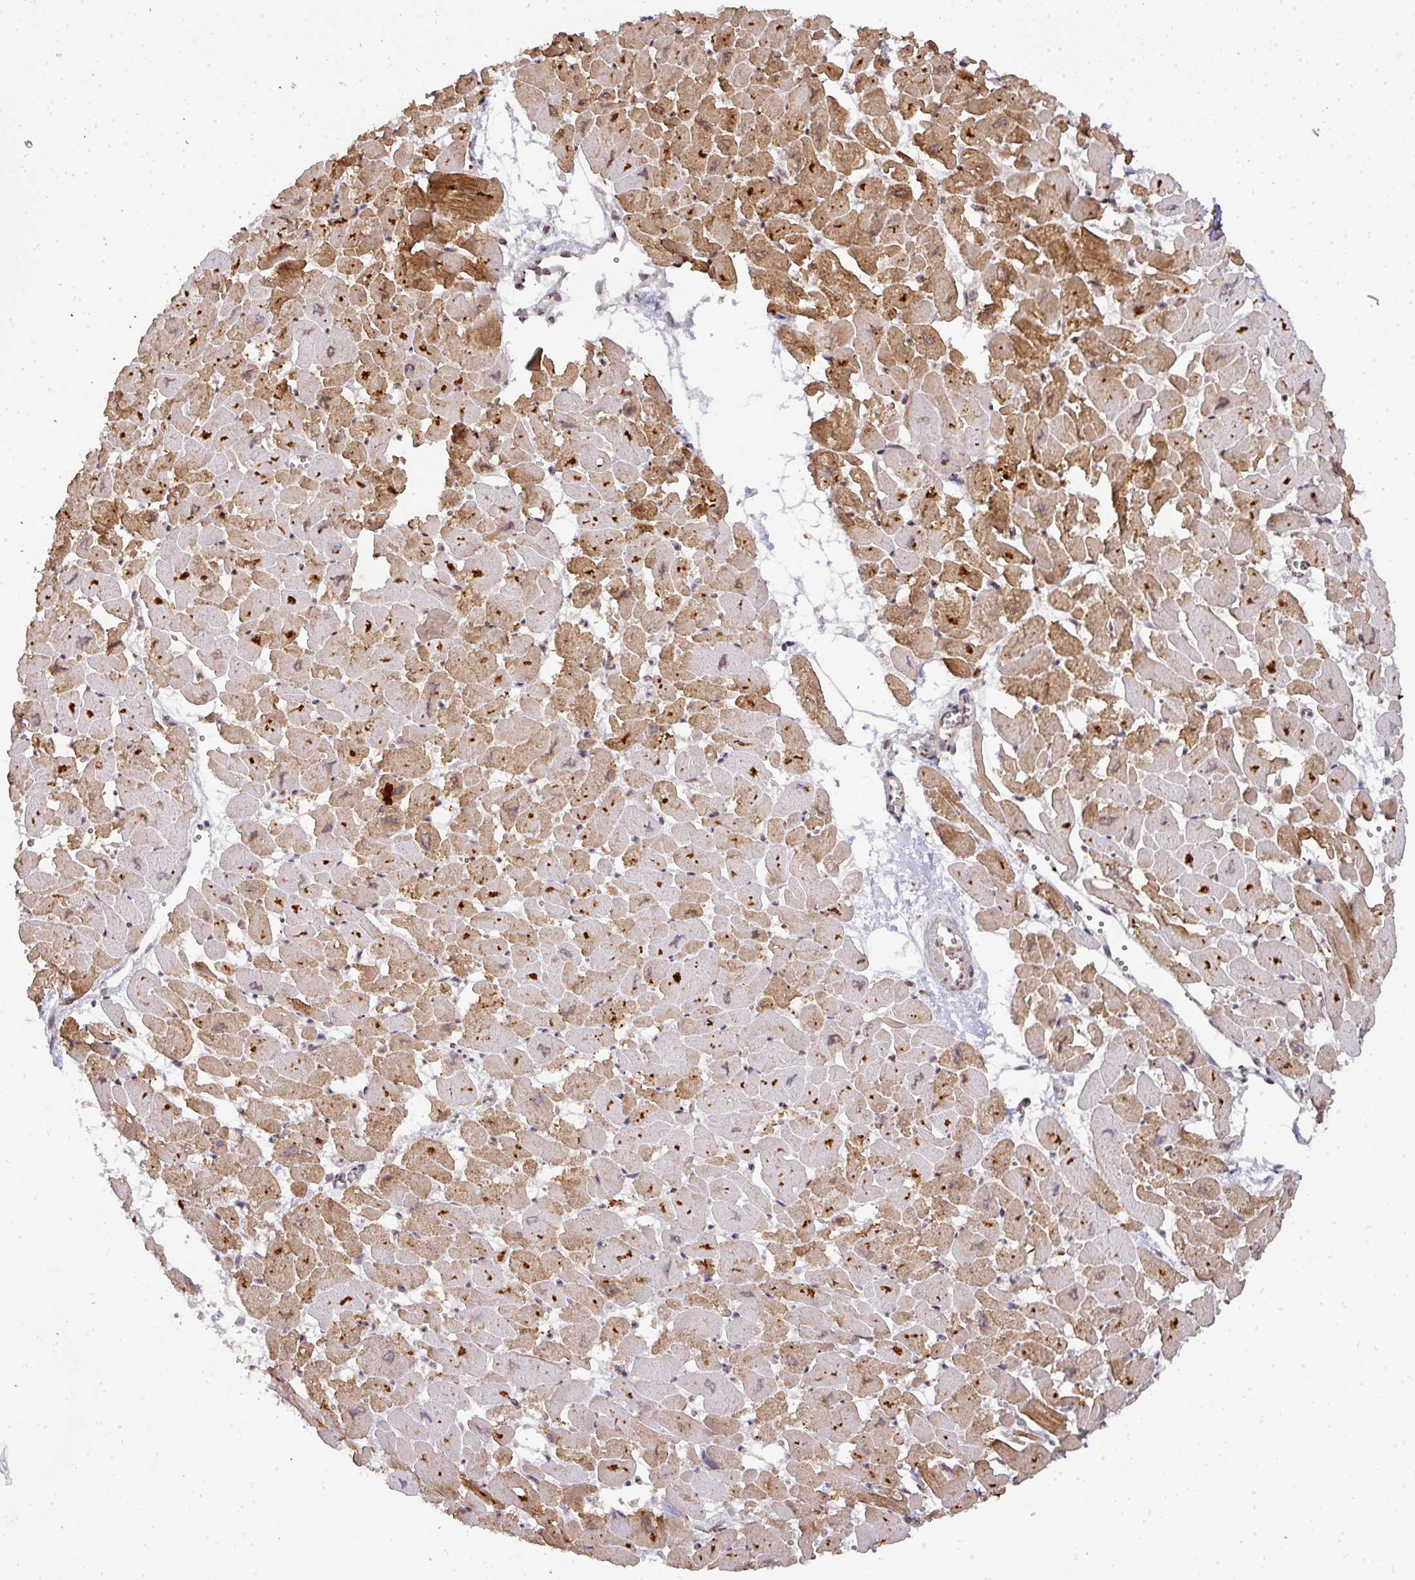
{"staining": {"intensity": "strong", "quantity": "25%-75%", "location": "cytoplasmic/membranous"}, "tissue": "heart muscle", "cell_type": "Cardiomyocytes", "image_type": "normal", "snomed": [{"axis": "morphology", "description": "Normal tissue, NOS"}, {"axis": "topography", "description": "Heart"}], "caption": "Brown immunohistochemical staining in benign heart muscle reveals strong cytoplasmic/membranous expression in approximately 25%-75% of cardiomyocytes.", "gene": "RANBP9", "patient": {"sex": "male", "age": 54}}